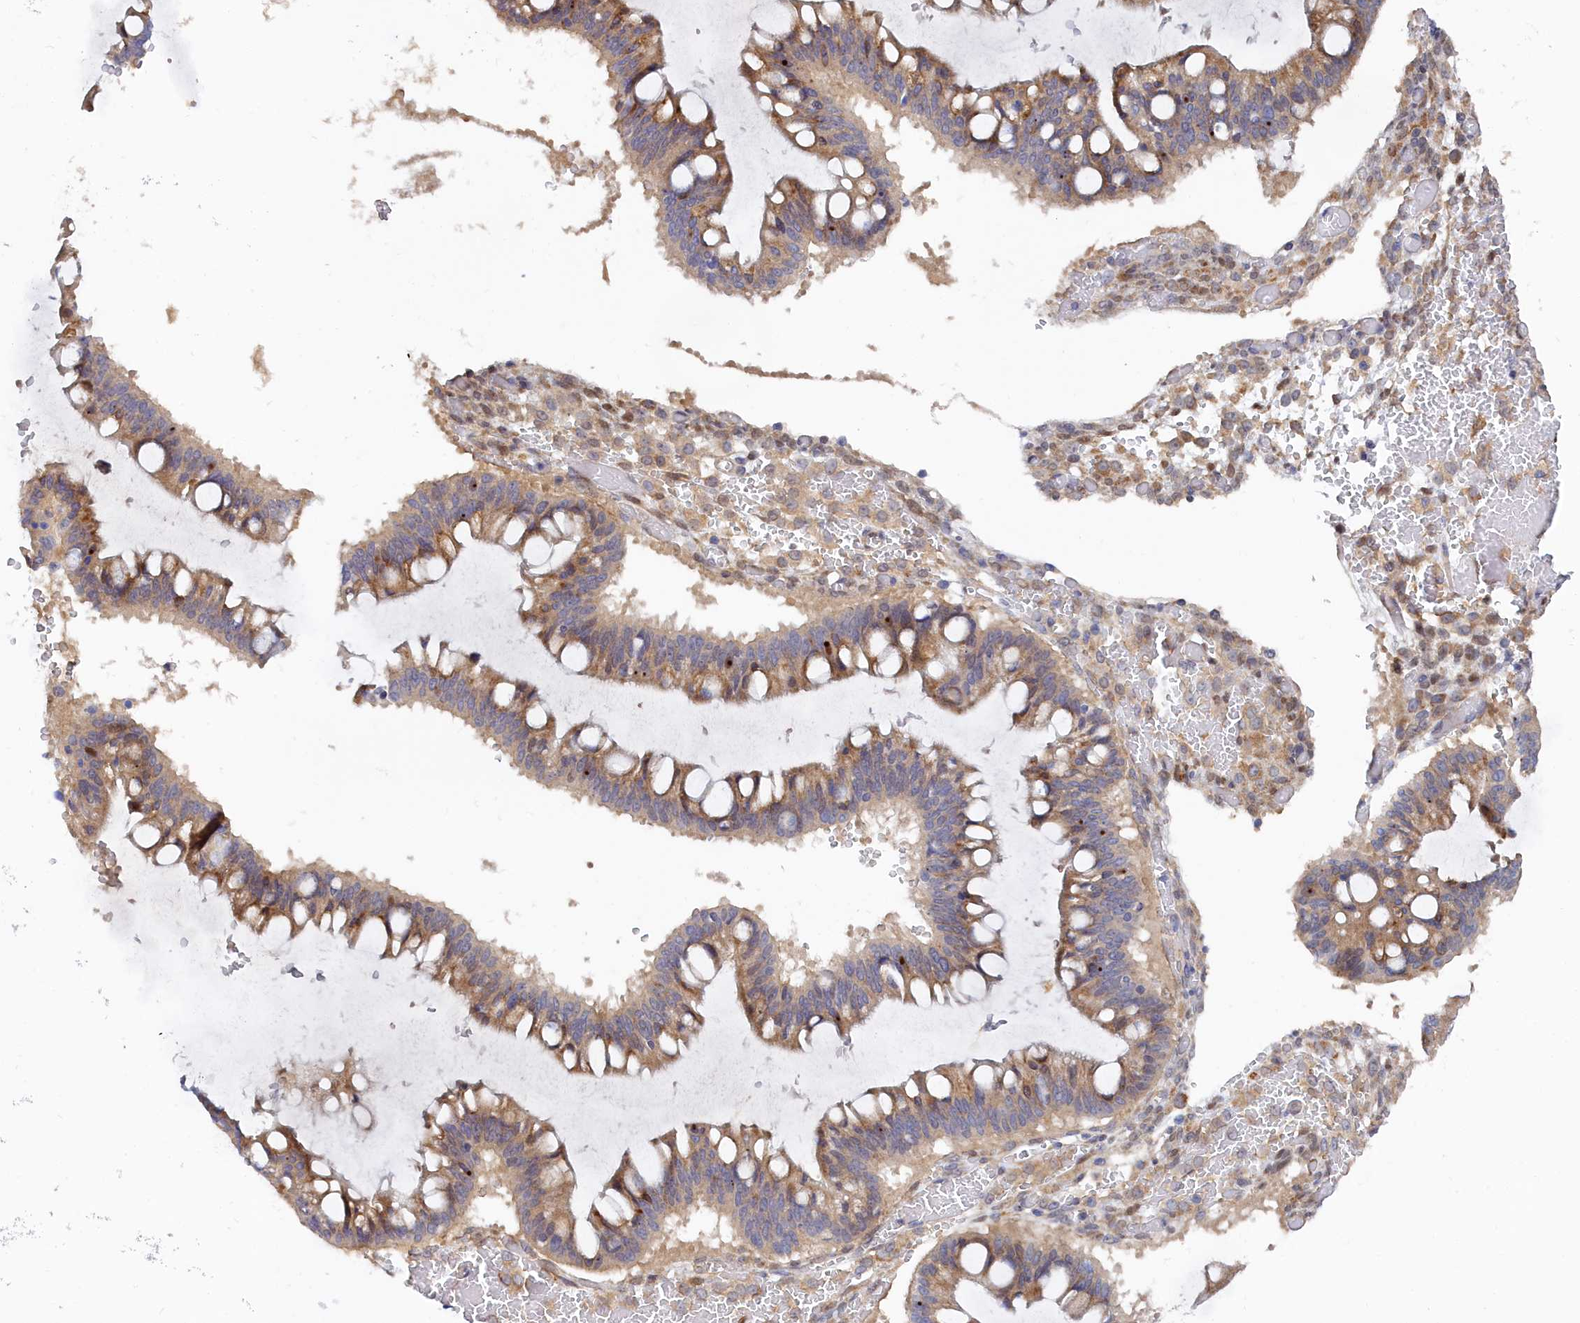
{"staining": {"intensity": "moderate", "quantity": "25%-75%", "location": "cytoplasmic/membranous"}, "tissue": "ovarian cancer", "cell_type": "Tumor cells", "image_type": "cancer", "snomed": [{"axis": "morphology", "description": "Cystadenocarcinoma, mucinous, NOS"}, {"axis": "topography", "description": "Ovary"}], "caption": "Immunohistochemistry (IHC) of ovarian cancer displays medium levels of moderate cytoplasmic/membranous staining in approximately 25%-75% of tumor cells.", "gene": "SPATA5L1", "patient": {"sex": "female", "age": 73}}